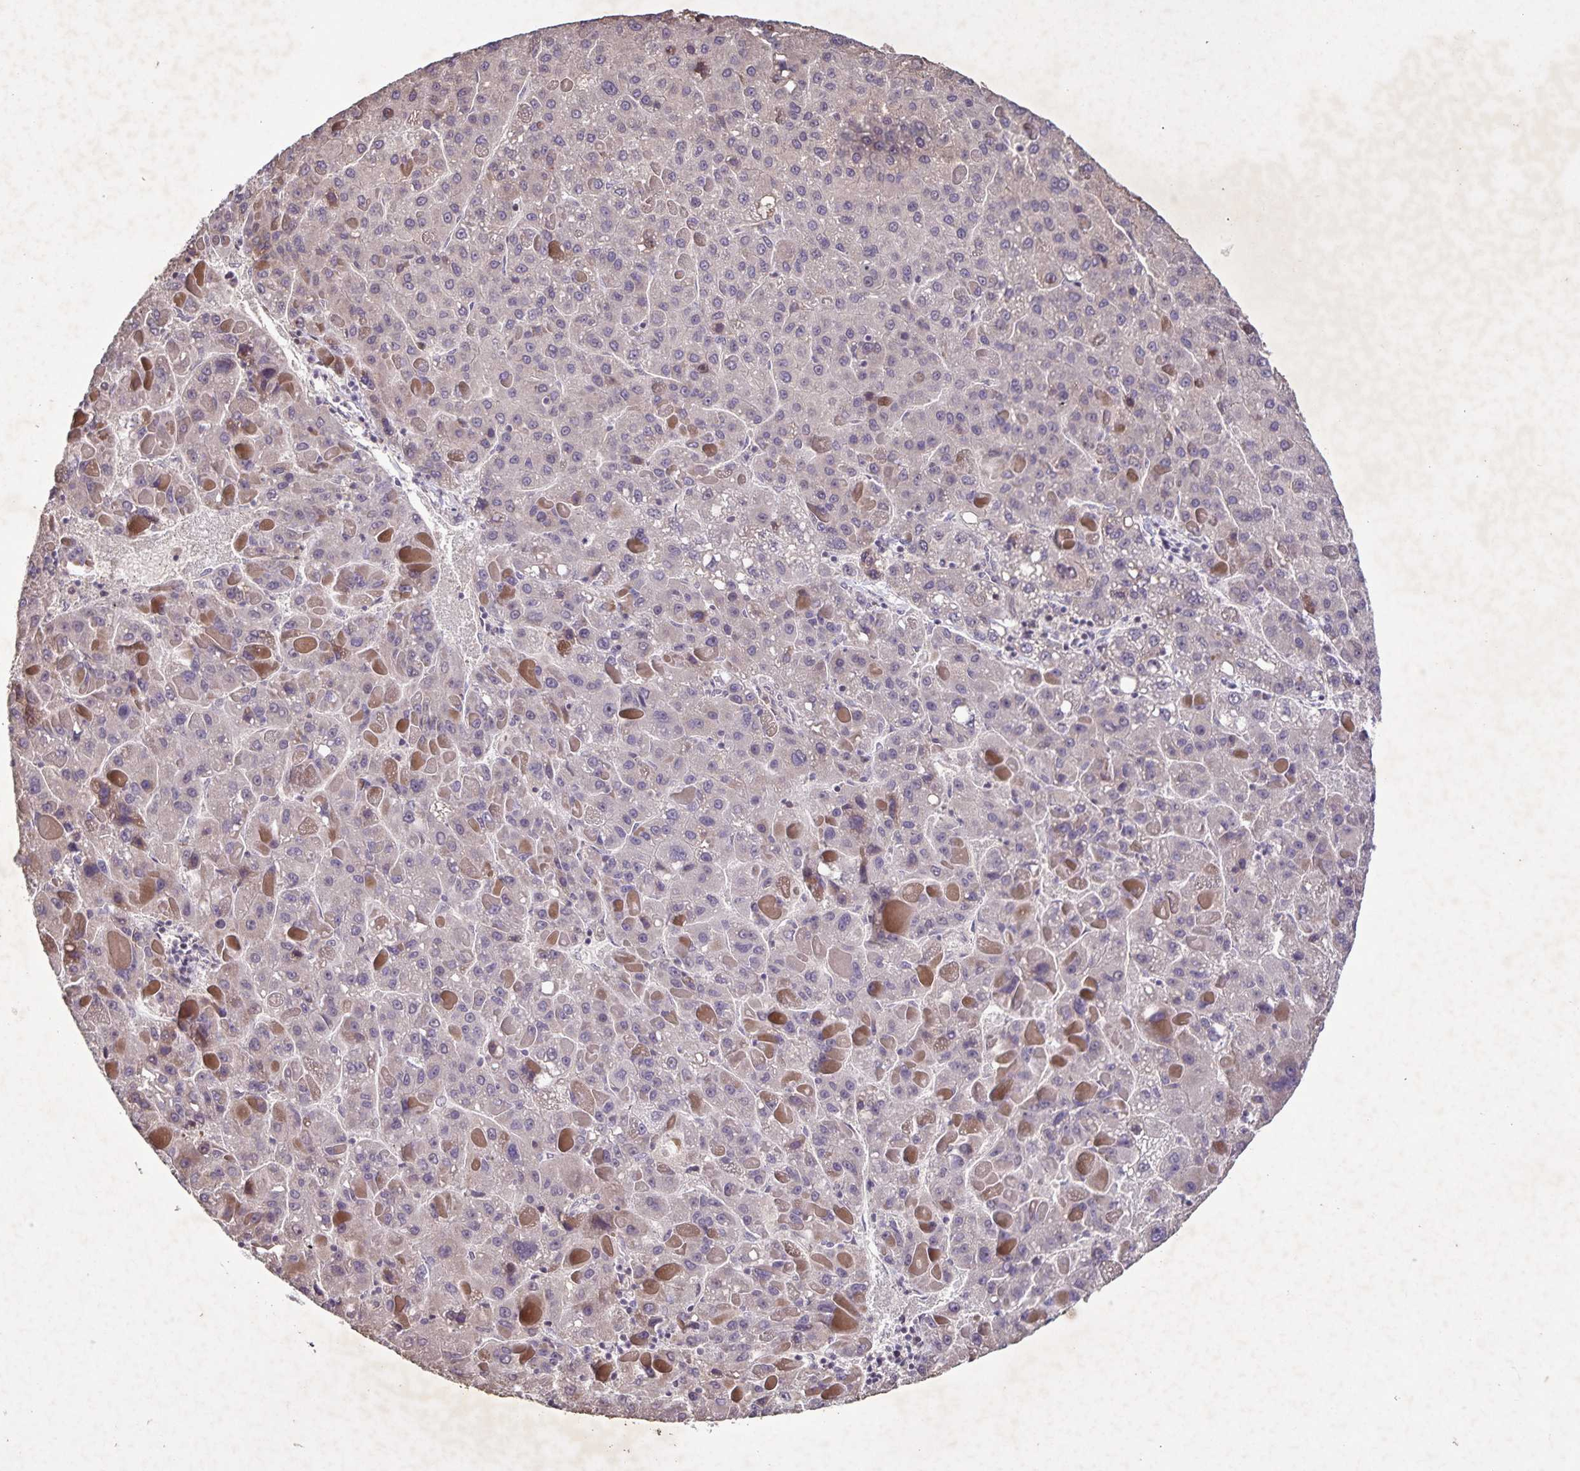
{"staining": {"intensity": "negative", "quantity": "none", "location": "none"}, "tissue": "liver cancer", "cell_type": "Tumor cells", "image_type": "cancer", "snomed": [{"axis": "morphology", "description": "Carcinoma, Hepatocellular, NOS"}, {"axis": "topography", "description": "Liver"}], "caption": "An immunohistochemistry histopathology image of liver cancer is shown. There is no staining in tumor cells of liver cancer.", "gene": "GDF2", "patient": {"sex": "female", "age": 82}}